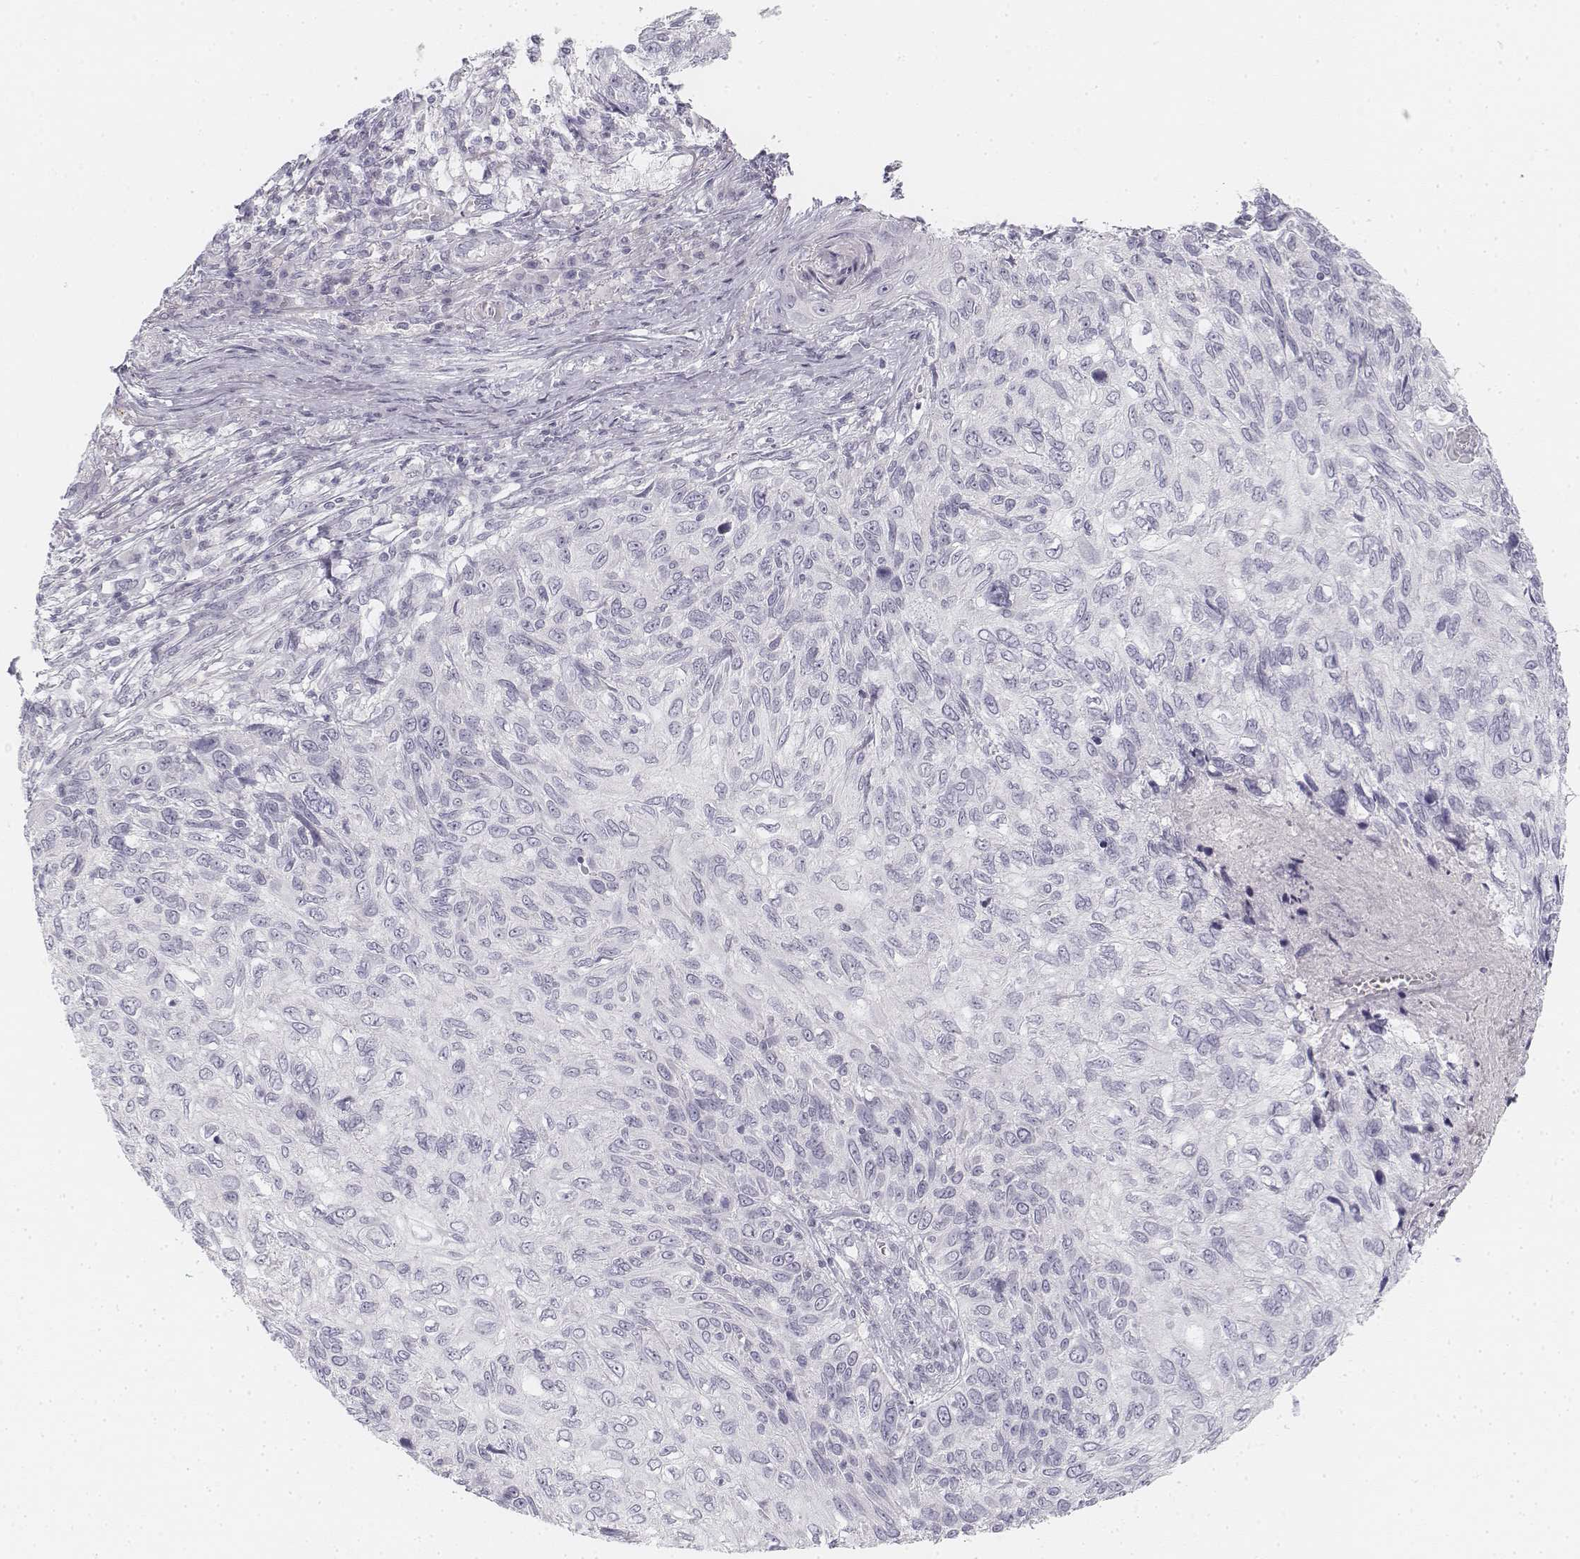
{"staining": {"intensity": "negative", "quantity": "none", "location": "none"}, "tissue": "skin cancer", "cell_type": "Tumor cells", "image_type": "cancer", "snomed": [{"axis": "morphology", "description": "Squamous cell carcinoma, NOS"}, {"axis": "topography", "description": "Skin"}], "caption": "This is an immunohistochemistry histopathology image of human skin cancer (squamous cell carcinoma). There is no positivity in tumor cells.", "gene": "KRT25", "patient": {"sex": "male", "age": 92}}